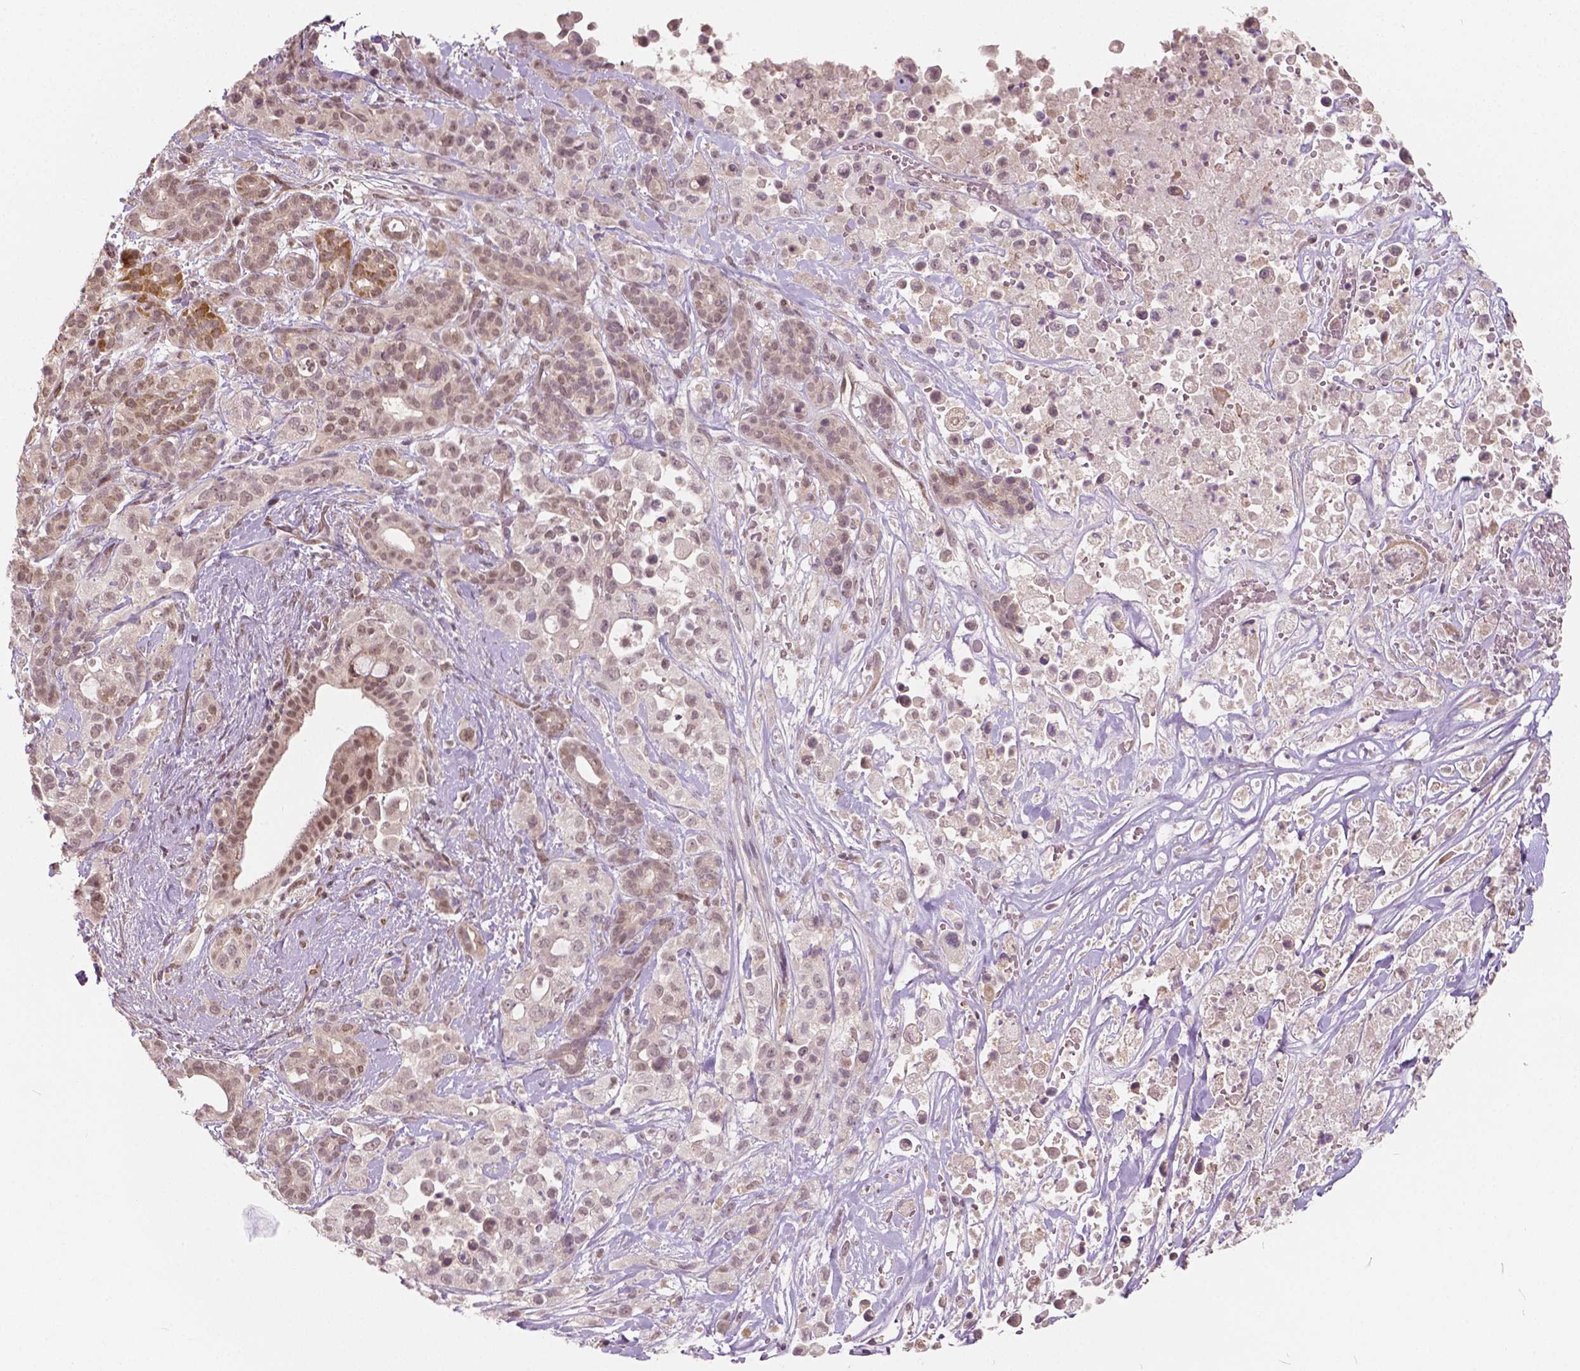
{"staining": {"intensity": "weak", "quantity": "<25%", "location": "nuclear"}, "tissue": "pancreatic cancer", "cell_type": "Tumor cells", "image_type": "cancer", "snomed": [{"axis": "morphology", "description": "Adenocarcinoma, NOS"}, {"axis": "topography", "description": "Pancreas"}], "caption": "Immunohistochemistry histopathology image of neoplastic tissue: human pancreatic adenocarcinoma stained with DAB (3,3'-diaminobenzidine) reveals no significant protein staining in tumor cells.", "gene": "HMBOX1", "patient": {"sex": "male", "age": 44}}